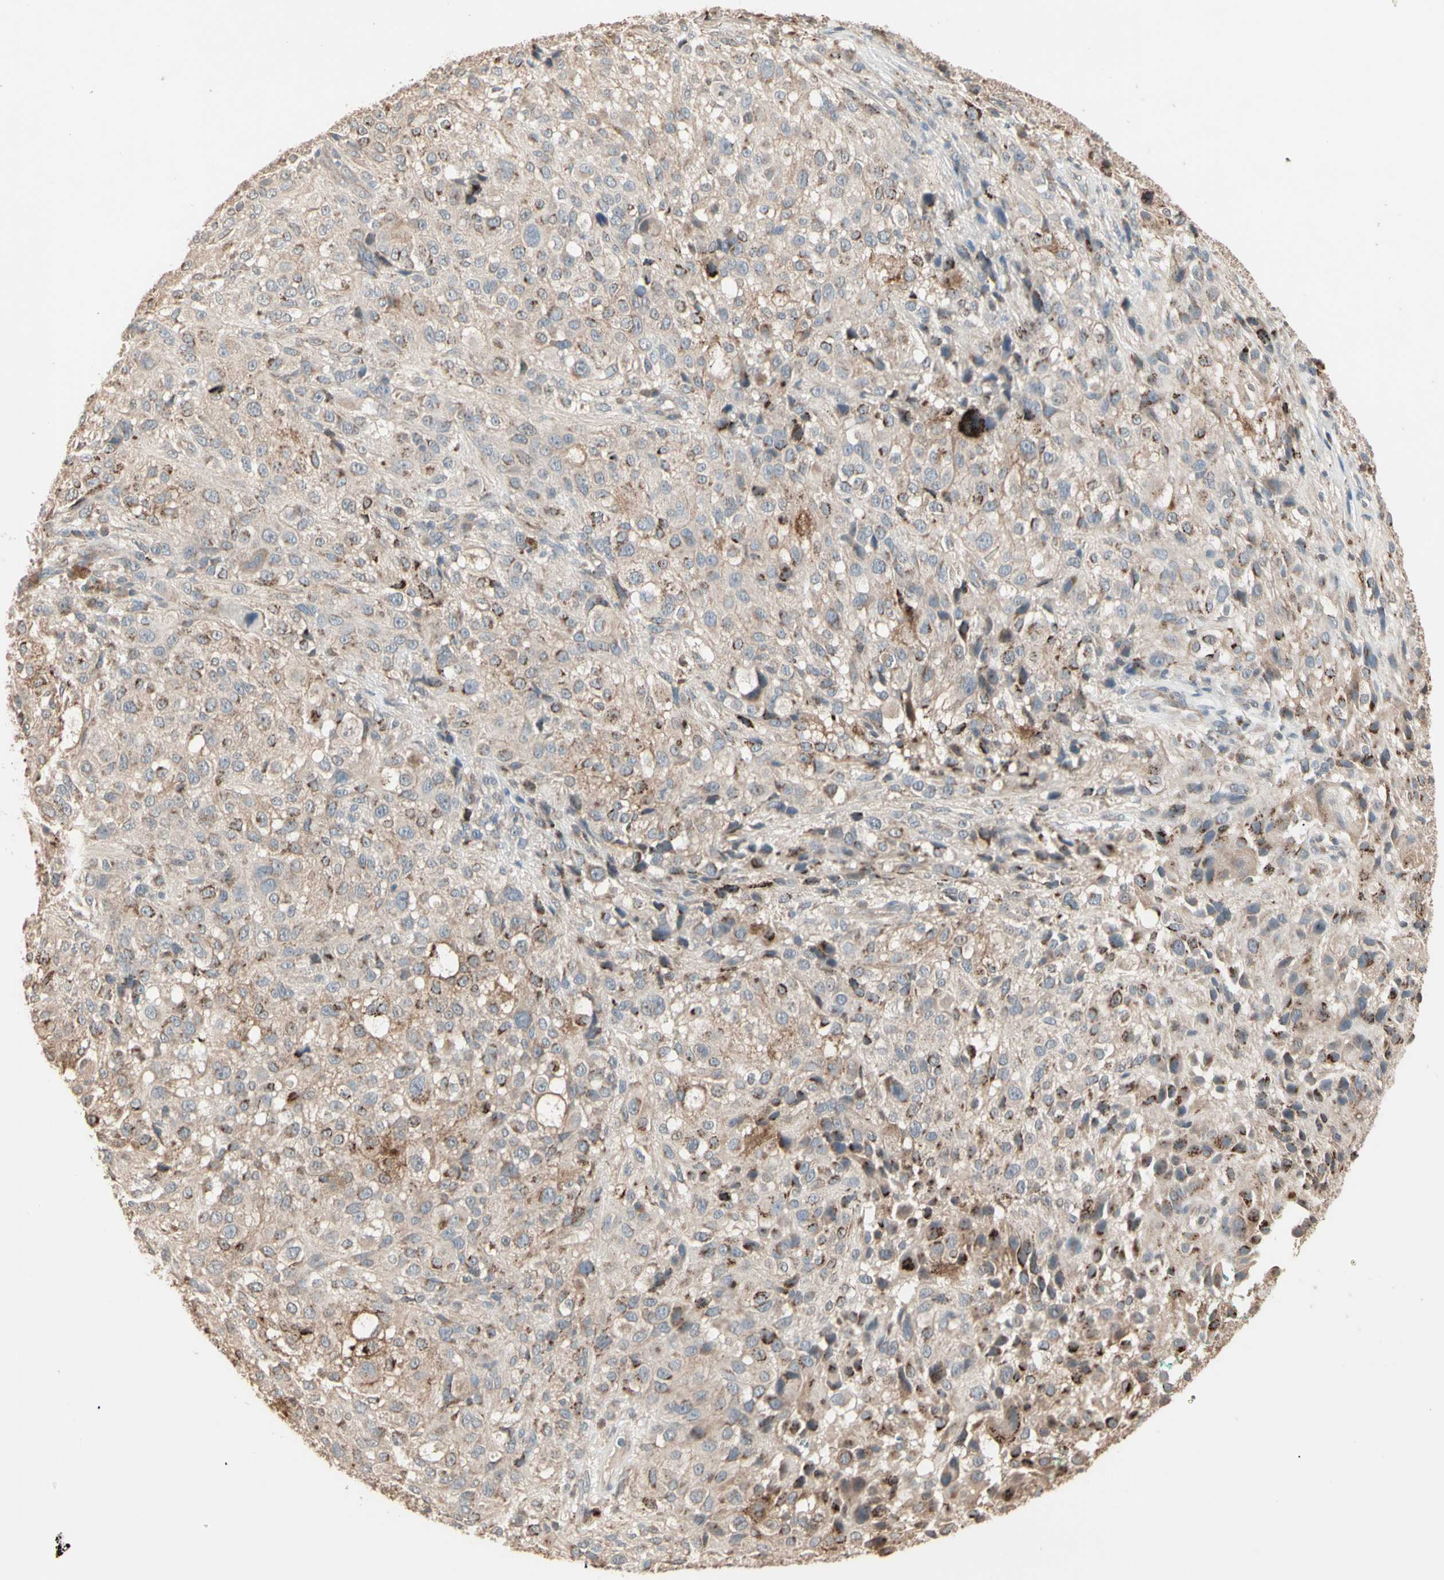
{"staining": {"intensity": "moderate", "quantity": "25%-75%", "location": "cytoplasmic/membranous"}, "tissue": "melanoma", "cell_type": "Tumor cells", "image_type": "cancer", "snomed": [{"axis": "morphology", "description": "Necrosis, NOS"}, {"axis": "morphology", "description": "Malignant melanoma, NOS"}, {"axis": "topography", "description": "Skin"}], "caption": "Immunohistochemistry (IHC) (DAB) staining of human melanoma displays moderate cytoplasmic/membranous protein expression in approximately 25%-75% of tumor cells.", "gene": "GALNT3", "patient": {"sex": "female", "age": 87}}